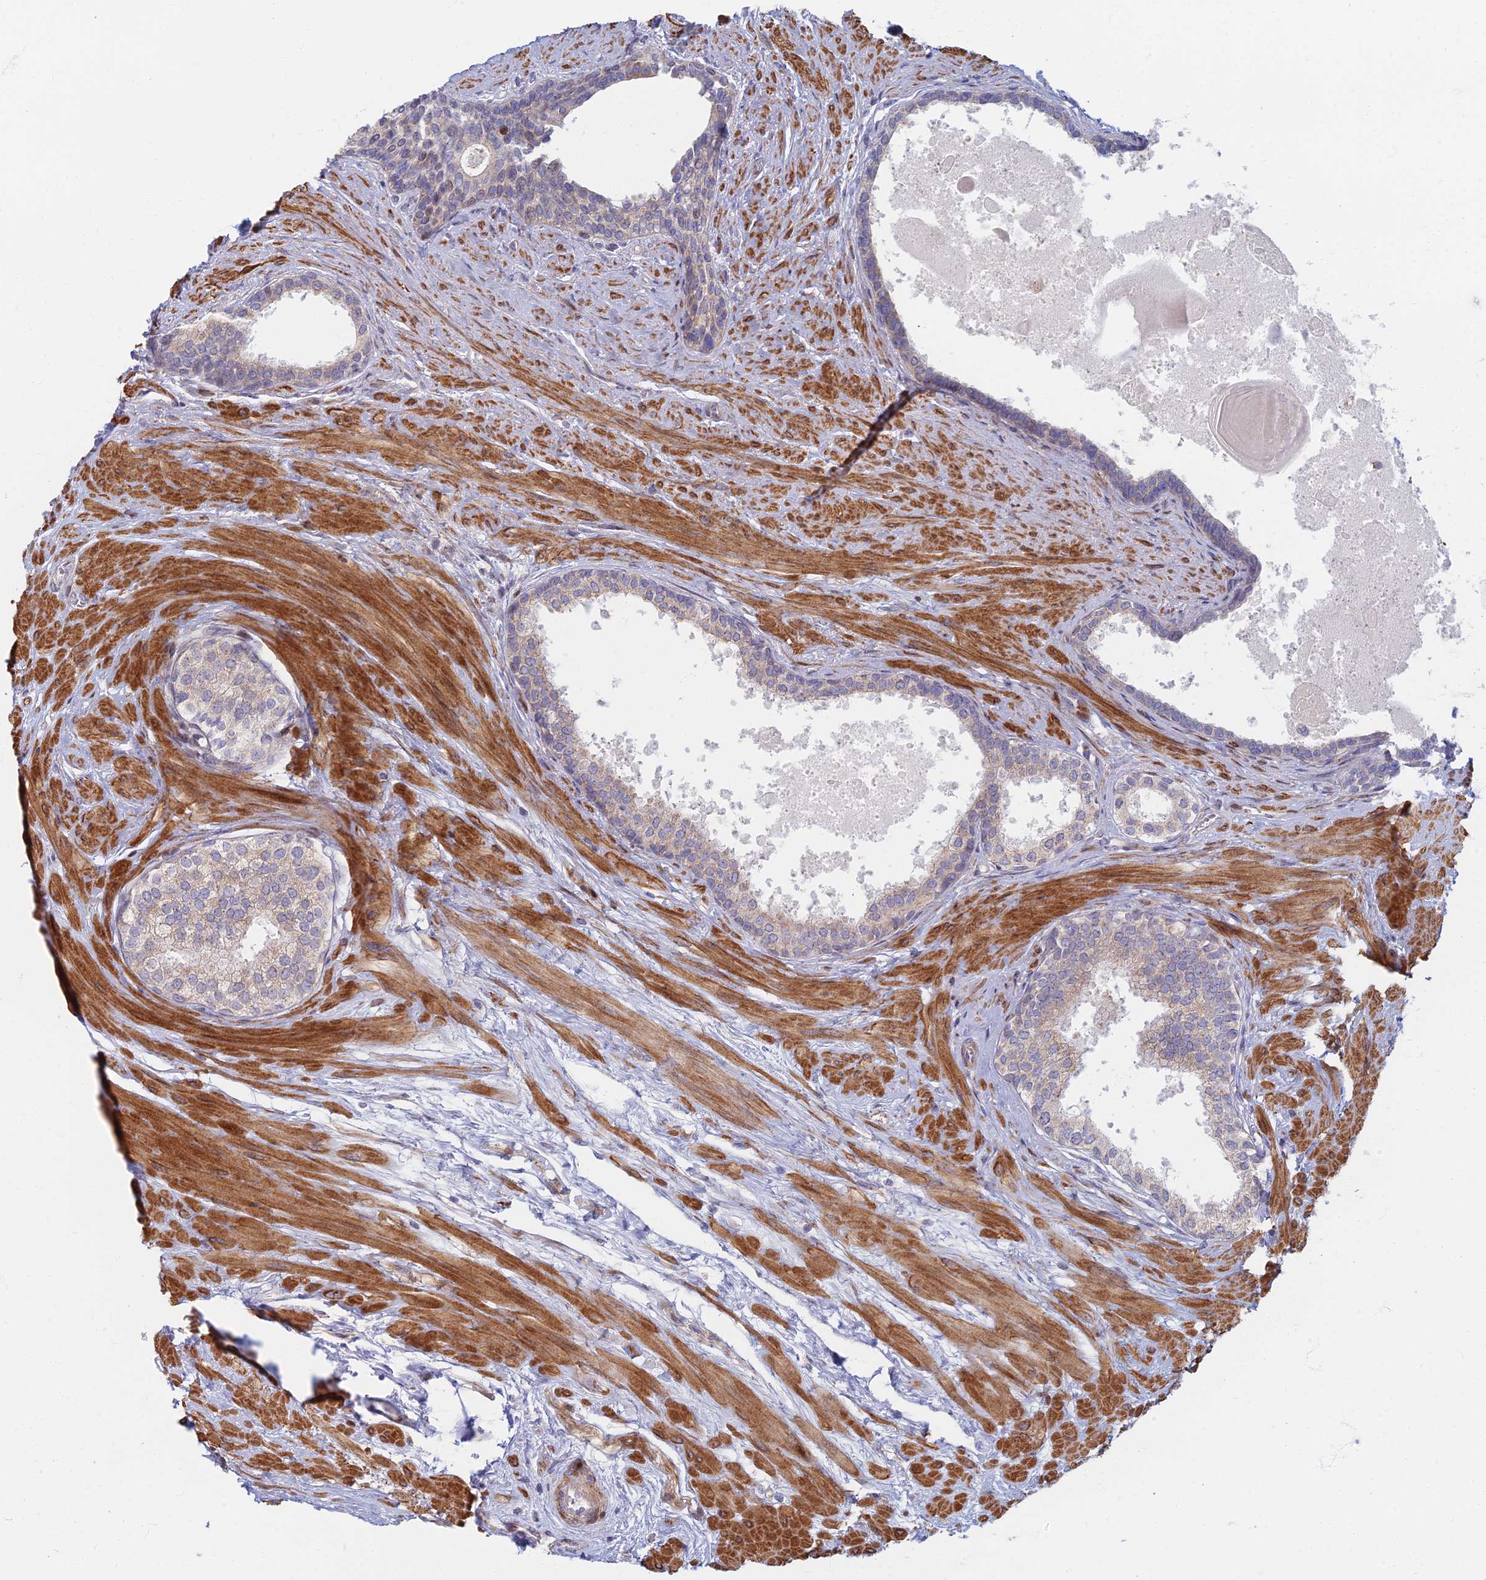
{"staining": {"intensity": "moderate", "quantity": "25%-75%", "location": "cytoplasmic/membranous"}, "tissue": "prostate", "cell_type": "Glandular cells", "image_type": "normal", "snomed": [{"axis": "morphology", "description": "Normal tissue, NOS"}, {"axis": "topography", "description": "Prostate"}], "caption": "This histopathology image reveals immunohistochemistry (IHC) staining of benign prostate, with medium moderate cytoplasmic/membranous expression in about 25%-75% of glandular cells.", "gene": "C15orf40", "patient": {"sex": "male", "age": 57}}